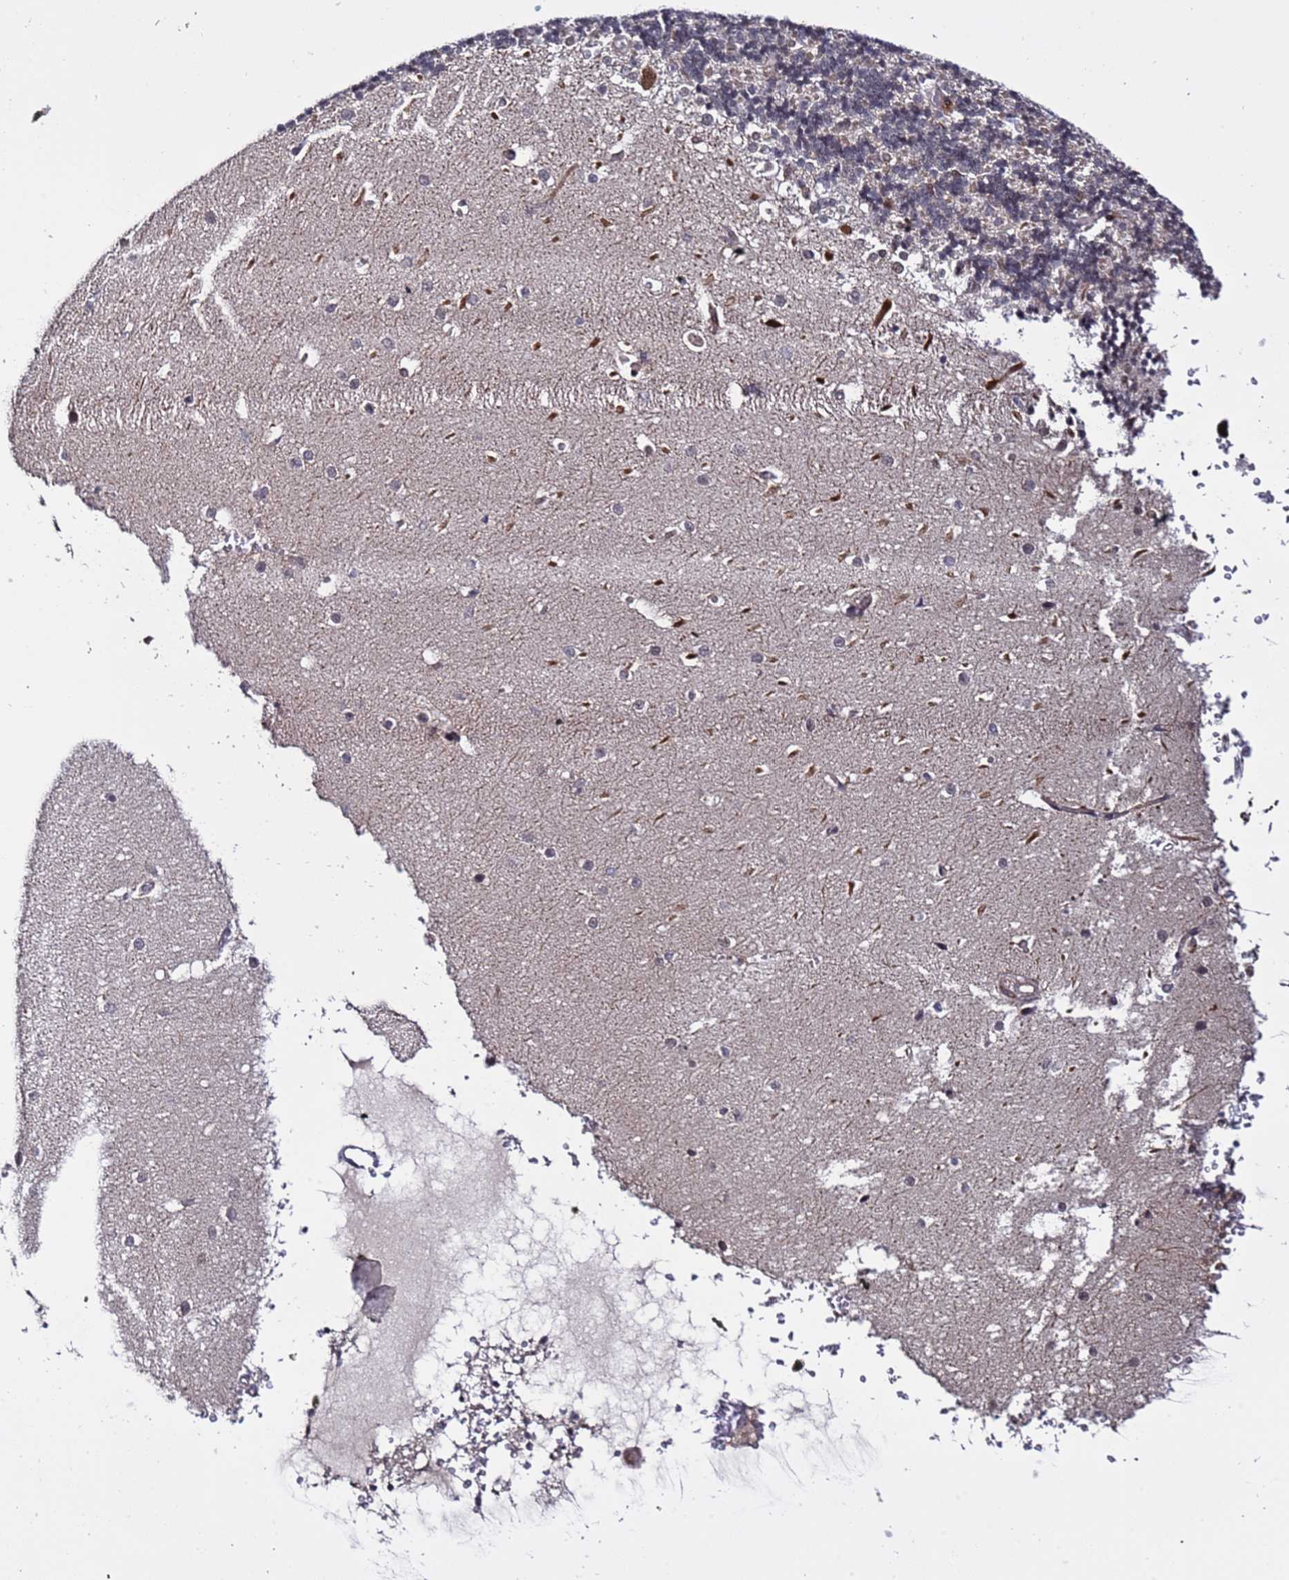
{"staining": {"intensity": "negative", "quantity": "none", "location": "none"}, "tissue": "cerebellum", "cell_type": "Cells in granular layer", "image_type": "normal", "snomed": [{"axis": "morphology", "description": "Normal tissue, NOS"}, {"axis": "topography", "description": "Cerebellum"}], "caption": "DAB immunohistochemical staining of unremarkable human cerebellum shows no significant staining in cells in granular layer. Brightfield microscopy of immunohistochemistry (IHC) stained with DAB (3,3'-diaminobenzidine) (brown) and hematoxylin (blue), captured at high magnification.", "gene": "POLR2D", "patient": {"sex": "male", "age": 37}}